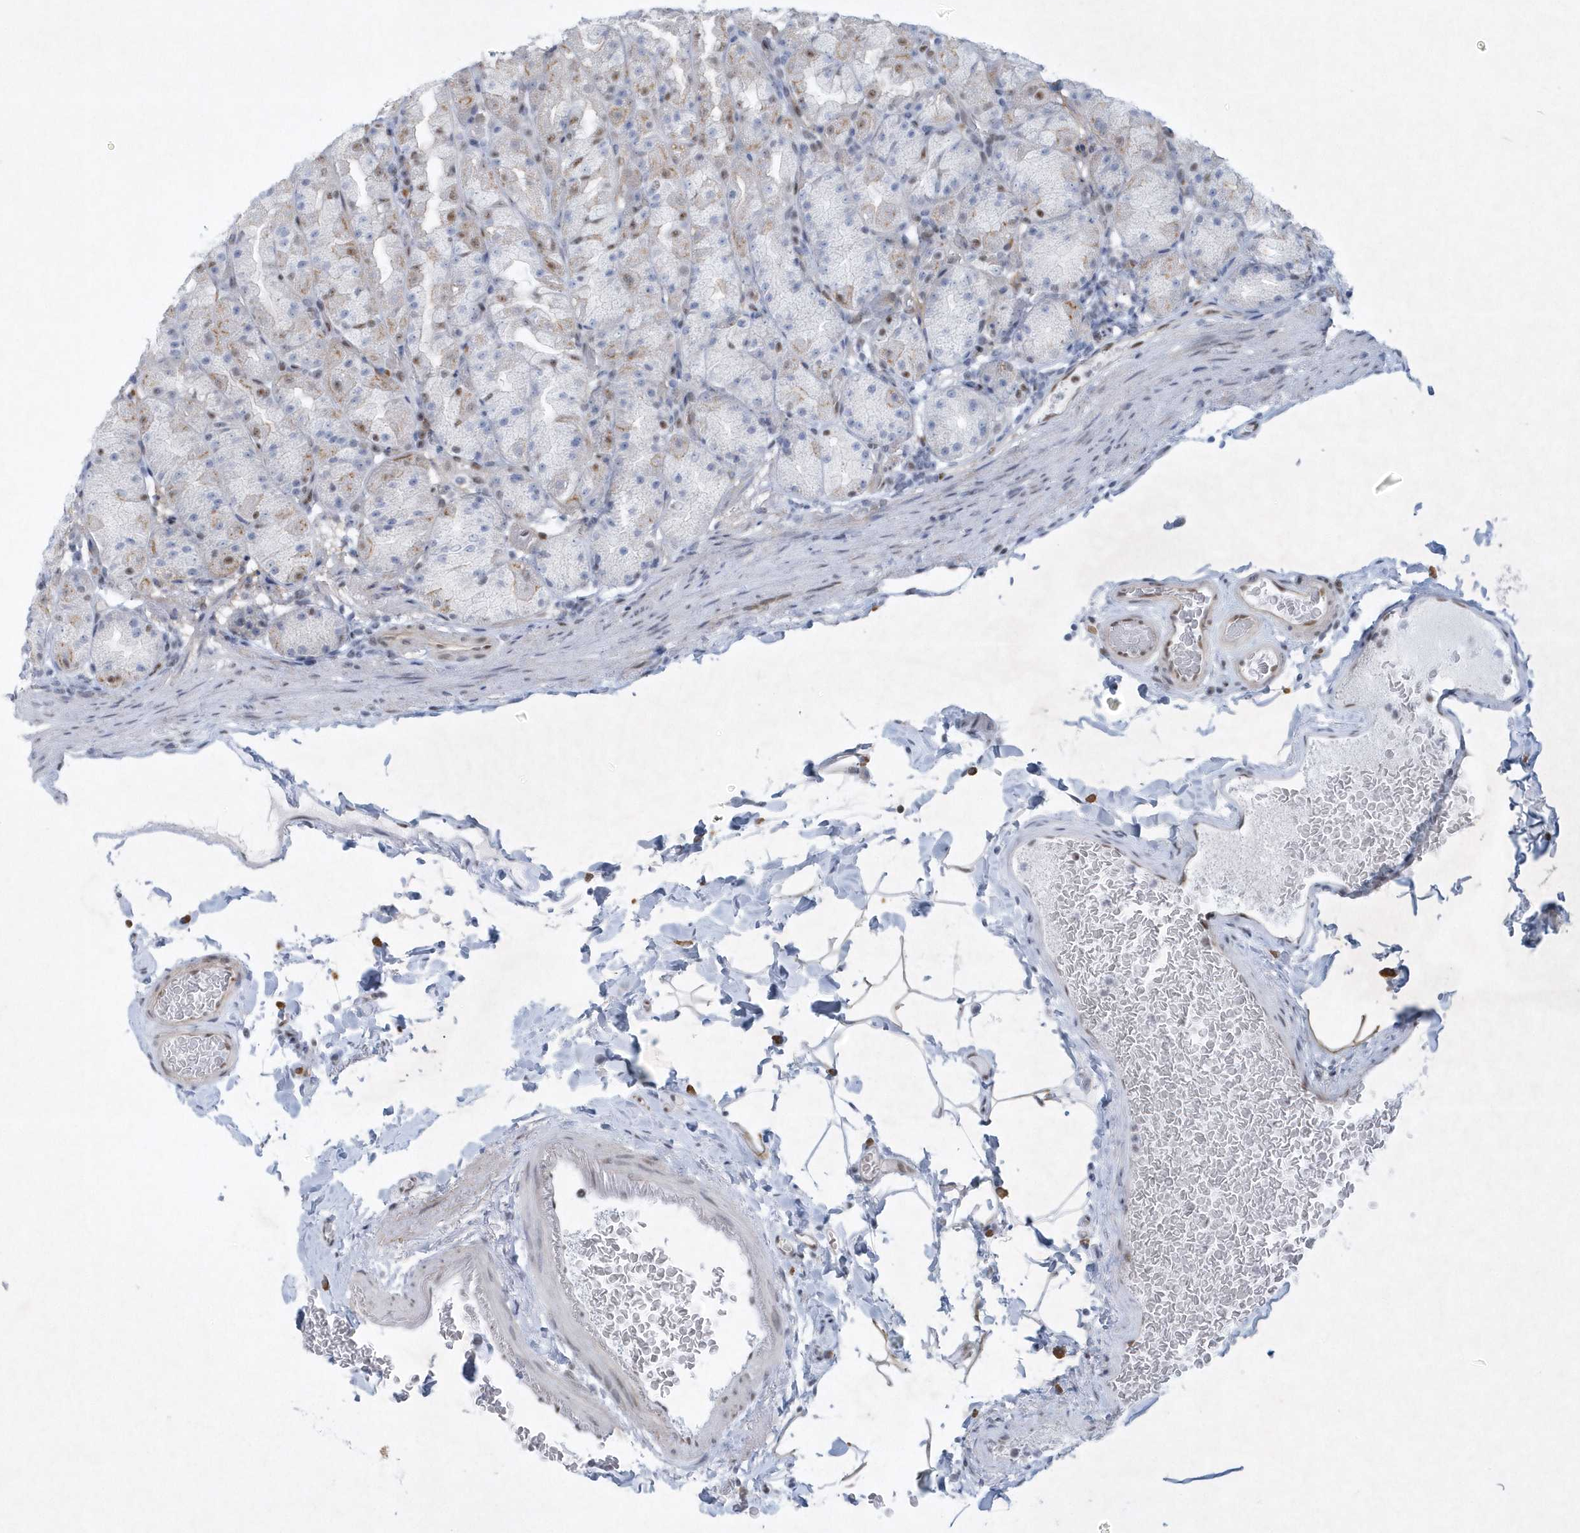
{"staining": {"intensity": "moderate", "quantity": "<25%", "location": "nuclear"}, "tissue": "stomach", "cell_type": "Glandular cells", "image_type": "normal", "snomed": [{"axis": "morphology", "description": "Normal tissue, NOS"}, {"axis": "topography", "description": "Stomach, upper"}], "caption": "This micrograph shows immunohistochemistry staining of normal stomach, with low moderate nuclear expression in about <25% of glandular cells.", "gene": "DCLRE1A", "patient": {"sex": "male", "age": 68}}